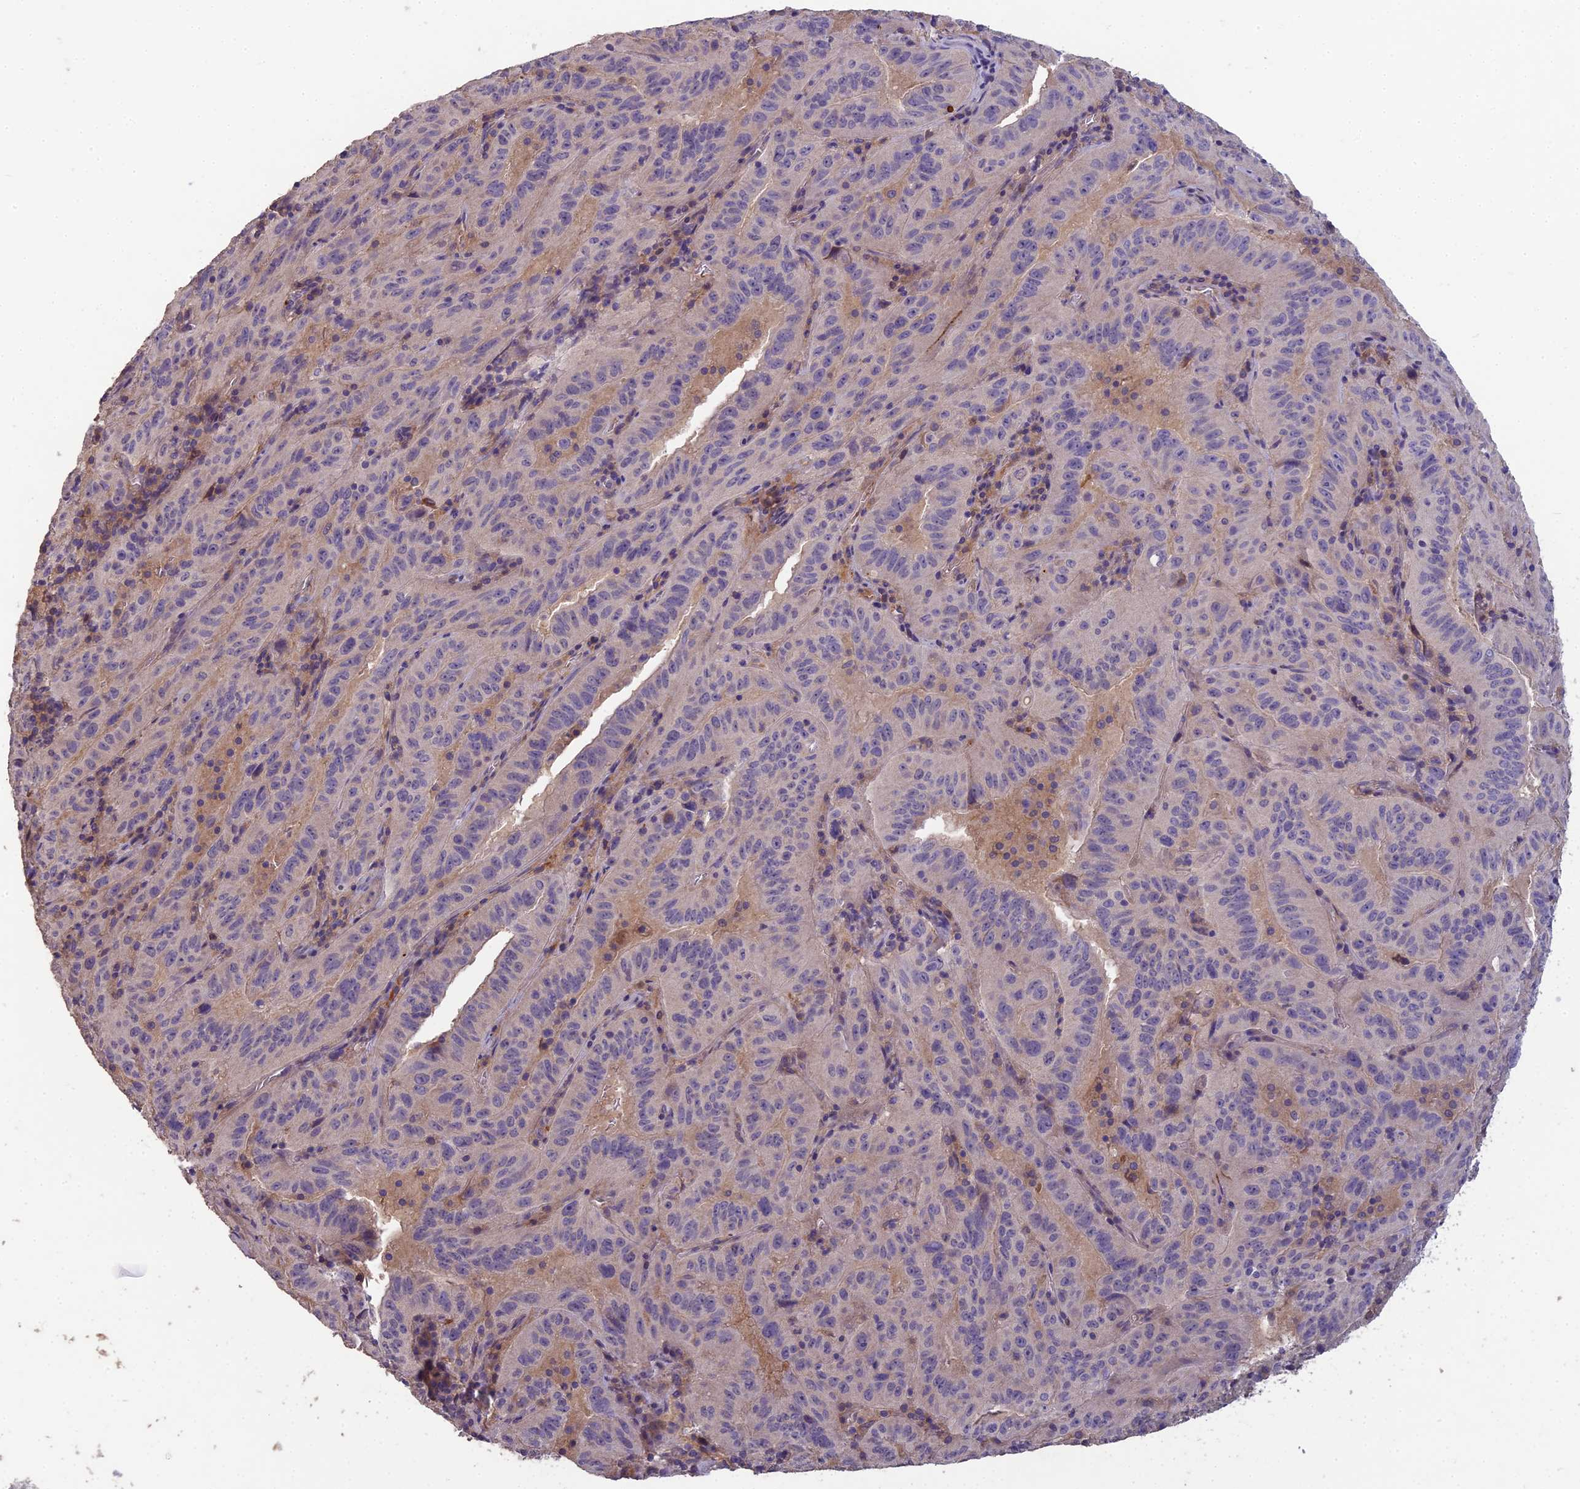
{"staining": {"intensity": "negative", "quantity": "none", "location": "none"}, "tissue": "pancreatic cancer", "cell_type": "Tumor cells", "image_type": "cancer", "snomed": [{"axis": "morphology", "description": "Adenocarcinoma, NOS"}, {"axis": "topography", "description": "Pancreas"}], "caption": "Immunohistochemistry (IHC) micrograph of neoplastic tissue: pancreatic adenocarcinoma stained with DAB demonstrates no significant protein positivity in tumor cells.", "gene": "CEACAM16", "patient": {"sex": "male", "age": 63}}